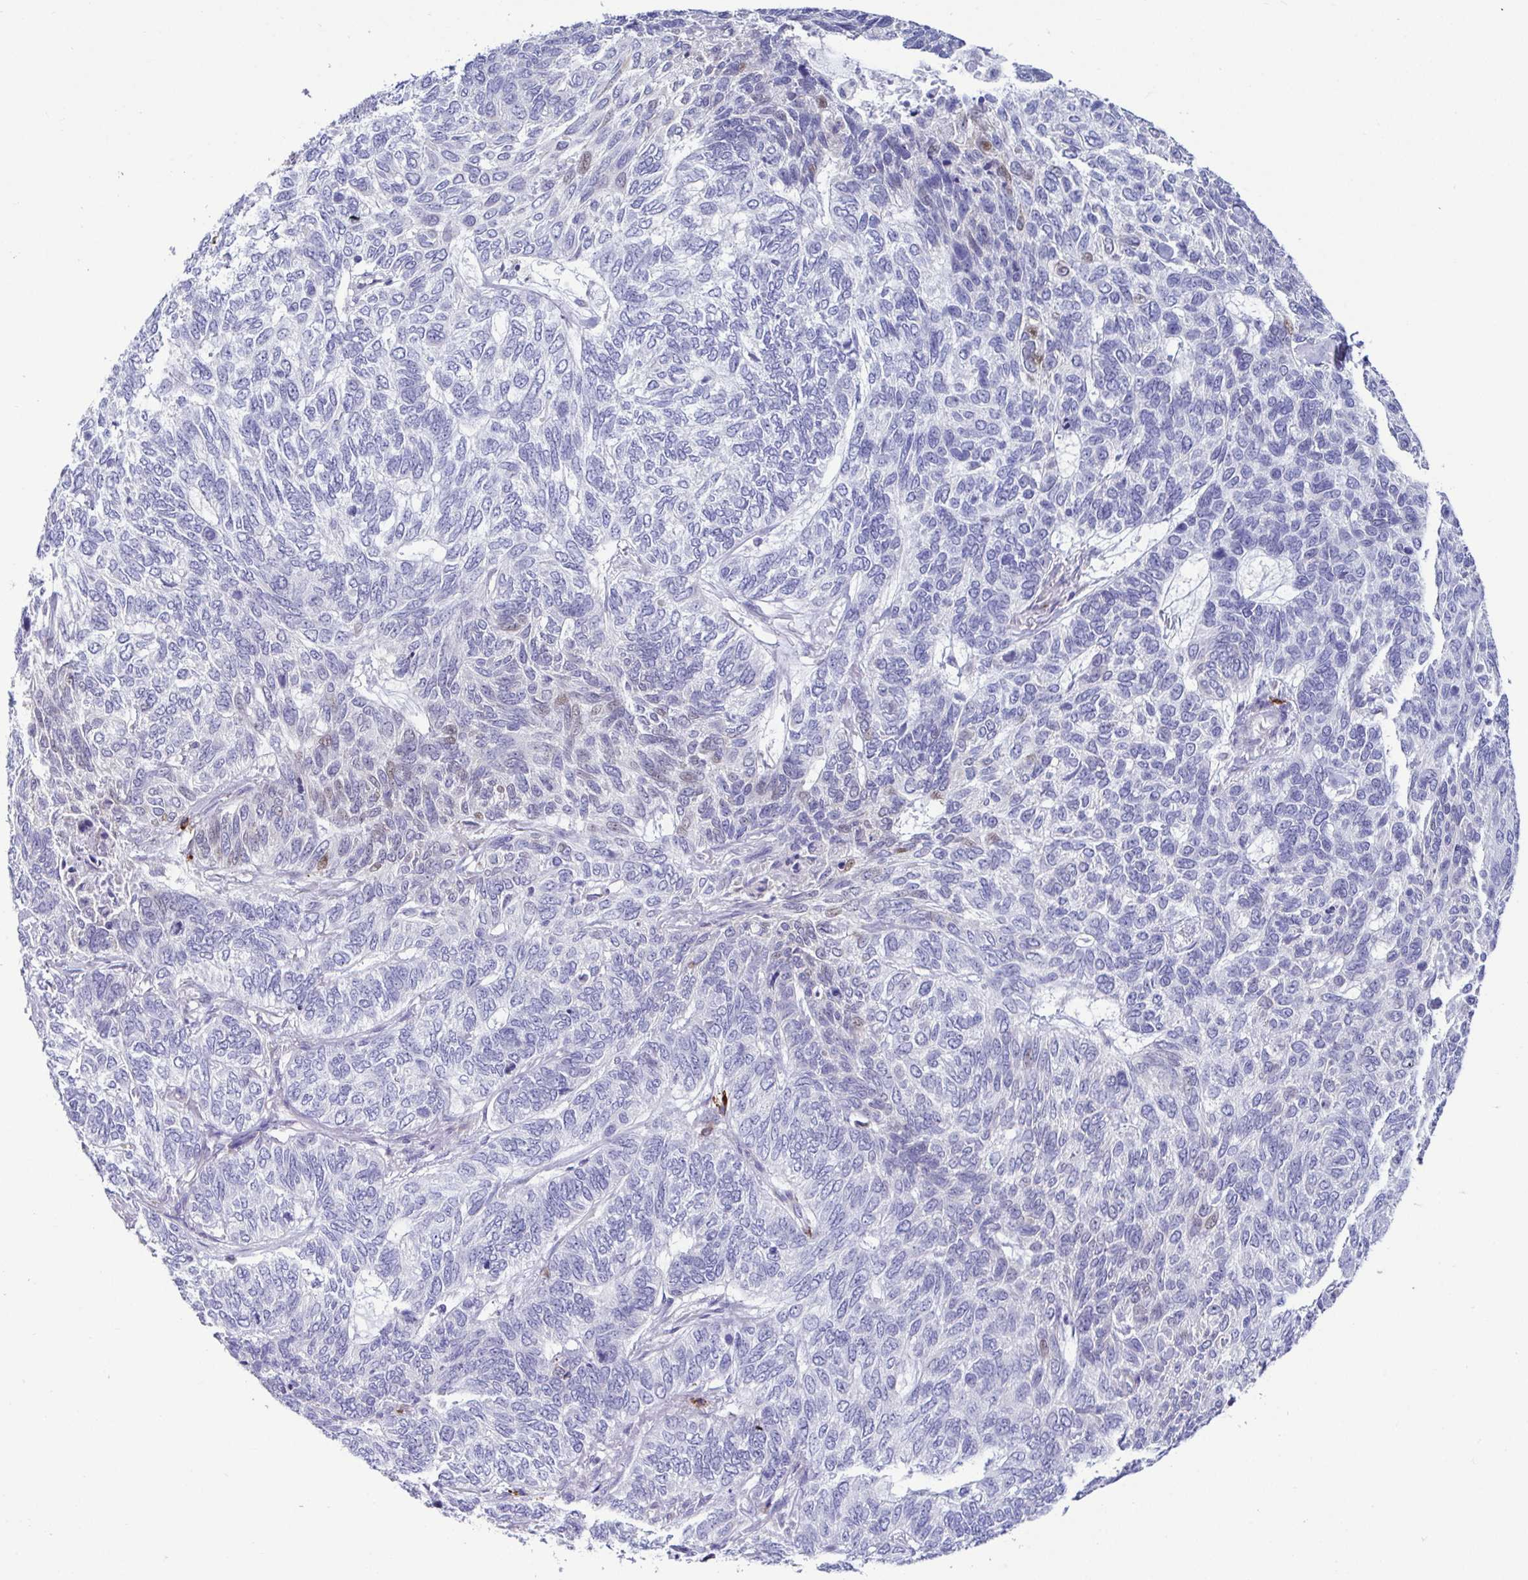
{"staining": {"intensity": "negative", "quantity": "none", "location": "none"}, "tissue": "skin cancer", "cell_type": "Tumor cells", "image_type": "cancer", "snomed": [{"axis": "morphology", "description": "Basal cell carcinoma"}, {"axis": "topography", "description": "Skin"}], "caption": "DAB (3,3'-diaminobenzidine) immunohistochemical staining of skin basal cell carcinoma demonstrates no significant staining in tumor cells.", "gene": "TFPI2", "patient": {"sex": "female", "age": 65}}